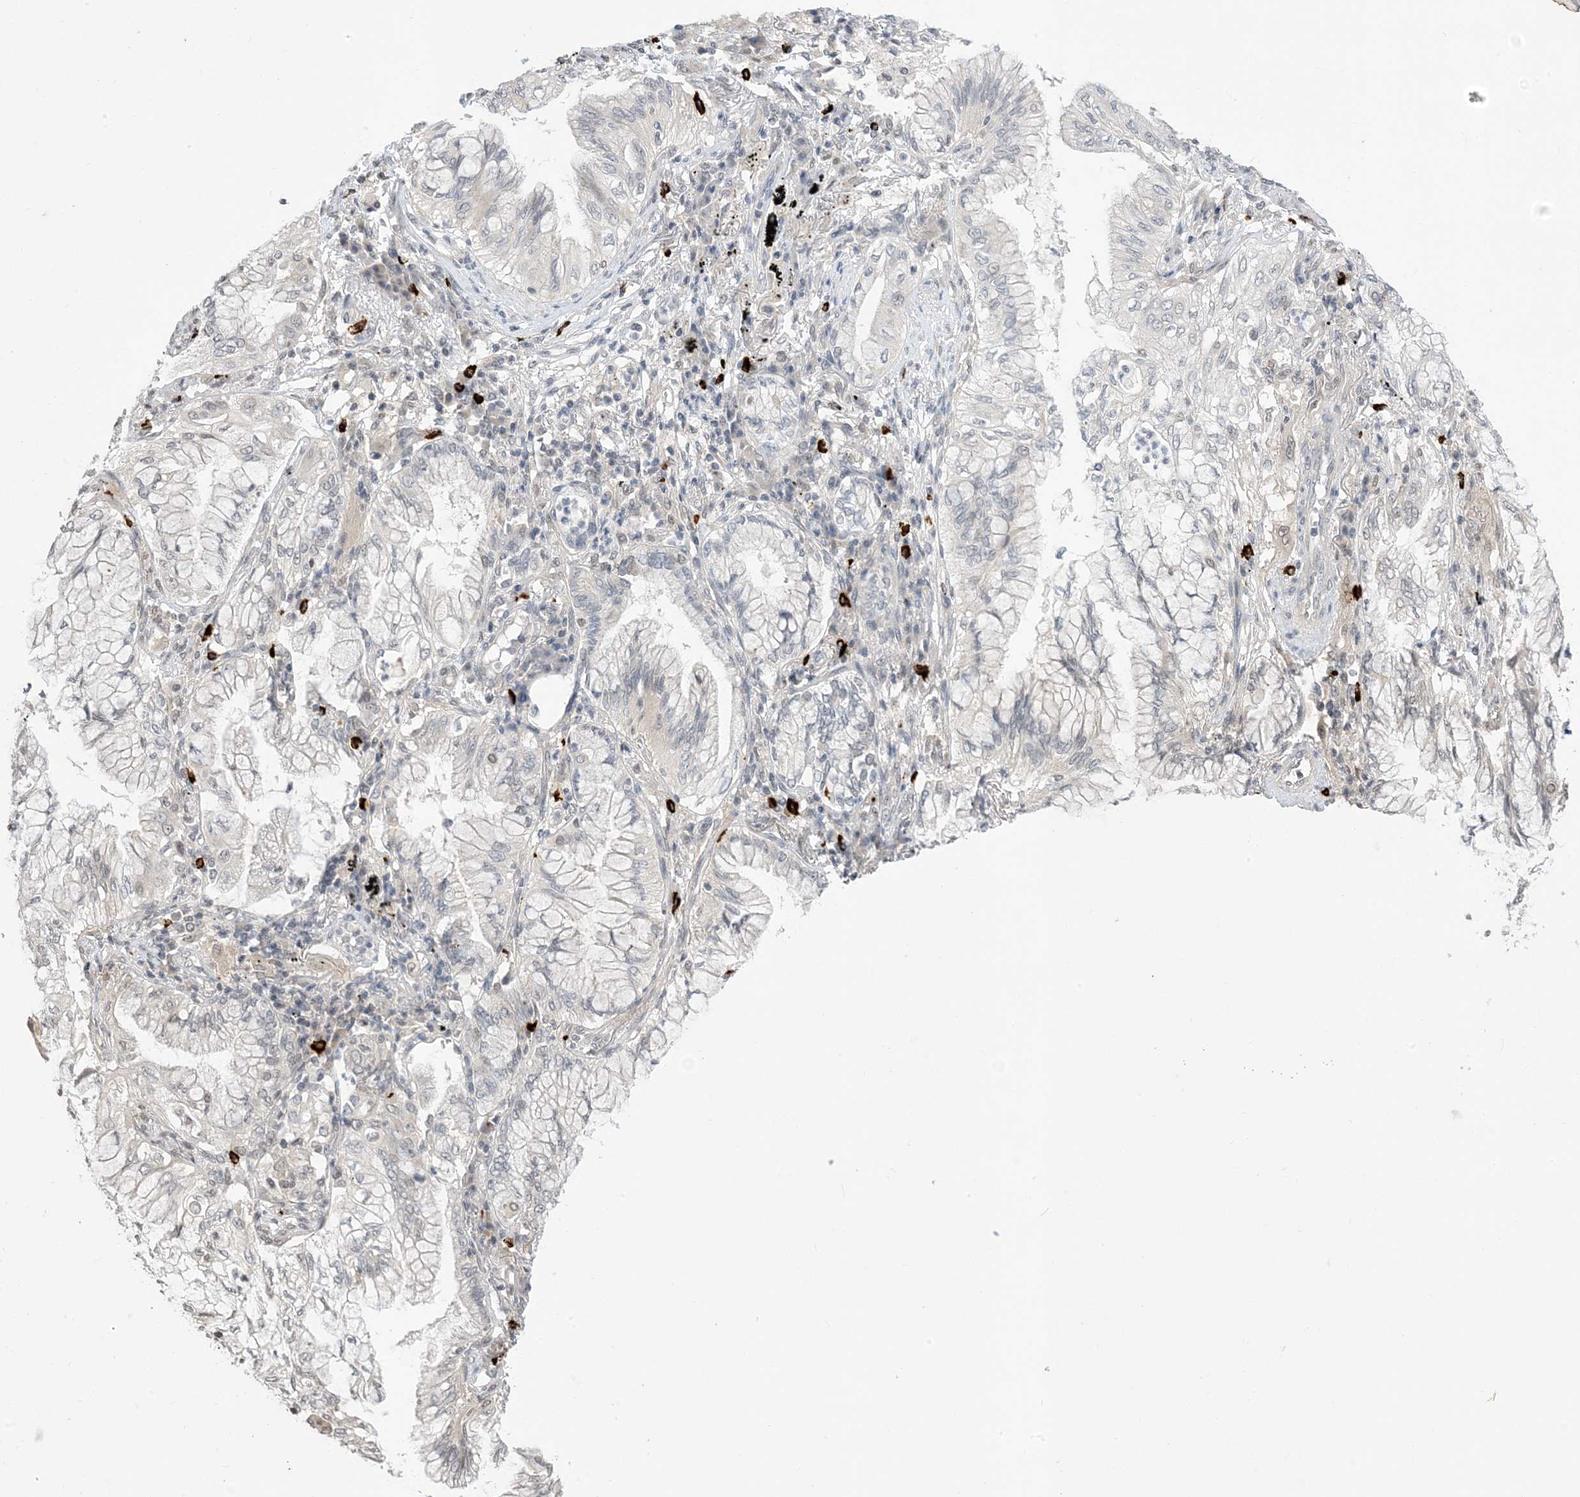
{"staining": {"intensity": "negative", "quantity": "none", "location": "none"}, "tissue": "lung cancer", "cell_type": "Tumor cells", "image_type": "cancer", "snomed": [{"axis": "morphology", "description": "Adenocarcinoma, NOS"}, {"axis": "topography", "description": "Lung"}], "caption": "Human lung cancer (adenocarcinoma) stained for a protein using IHC displays no positivity in tumor cells.", "gene": "RANBP9", "patient": {"sex": "female", "age": 70}}